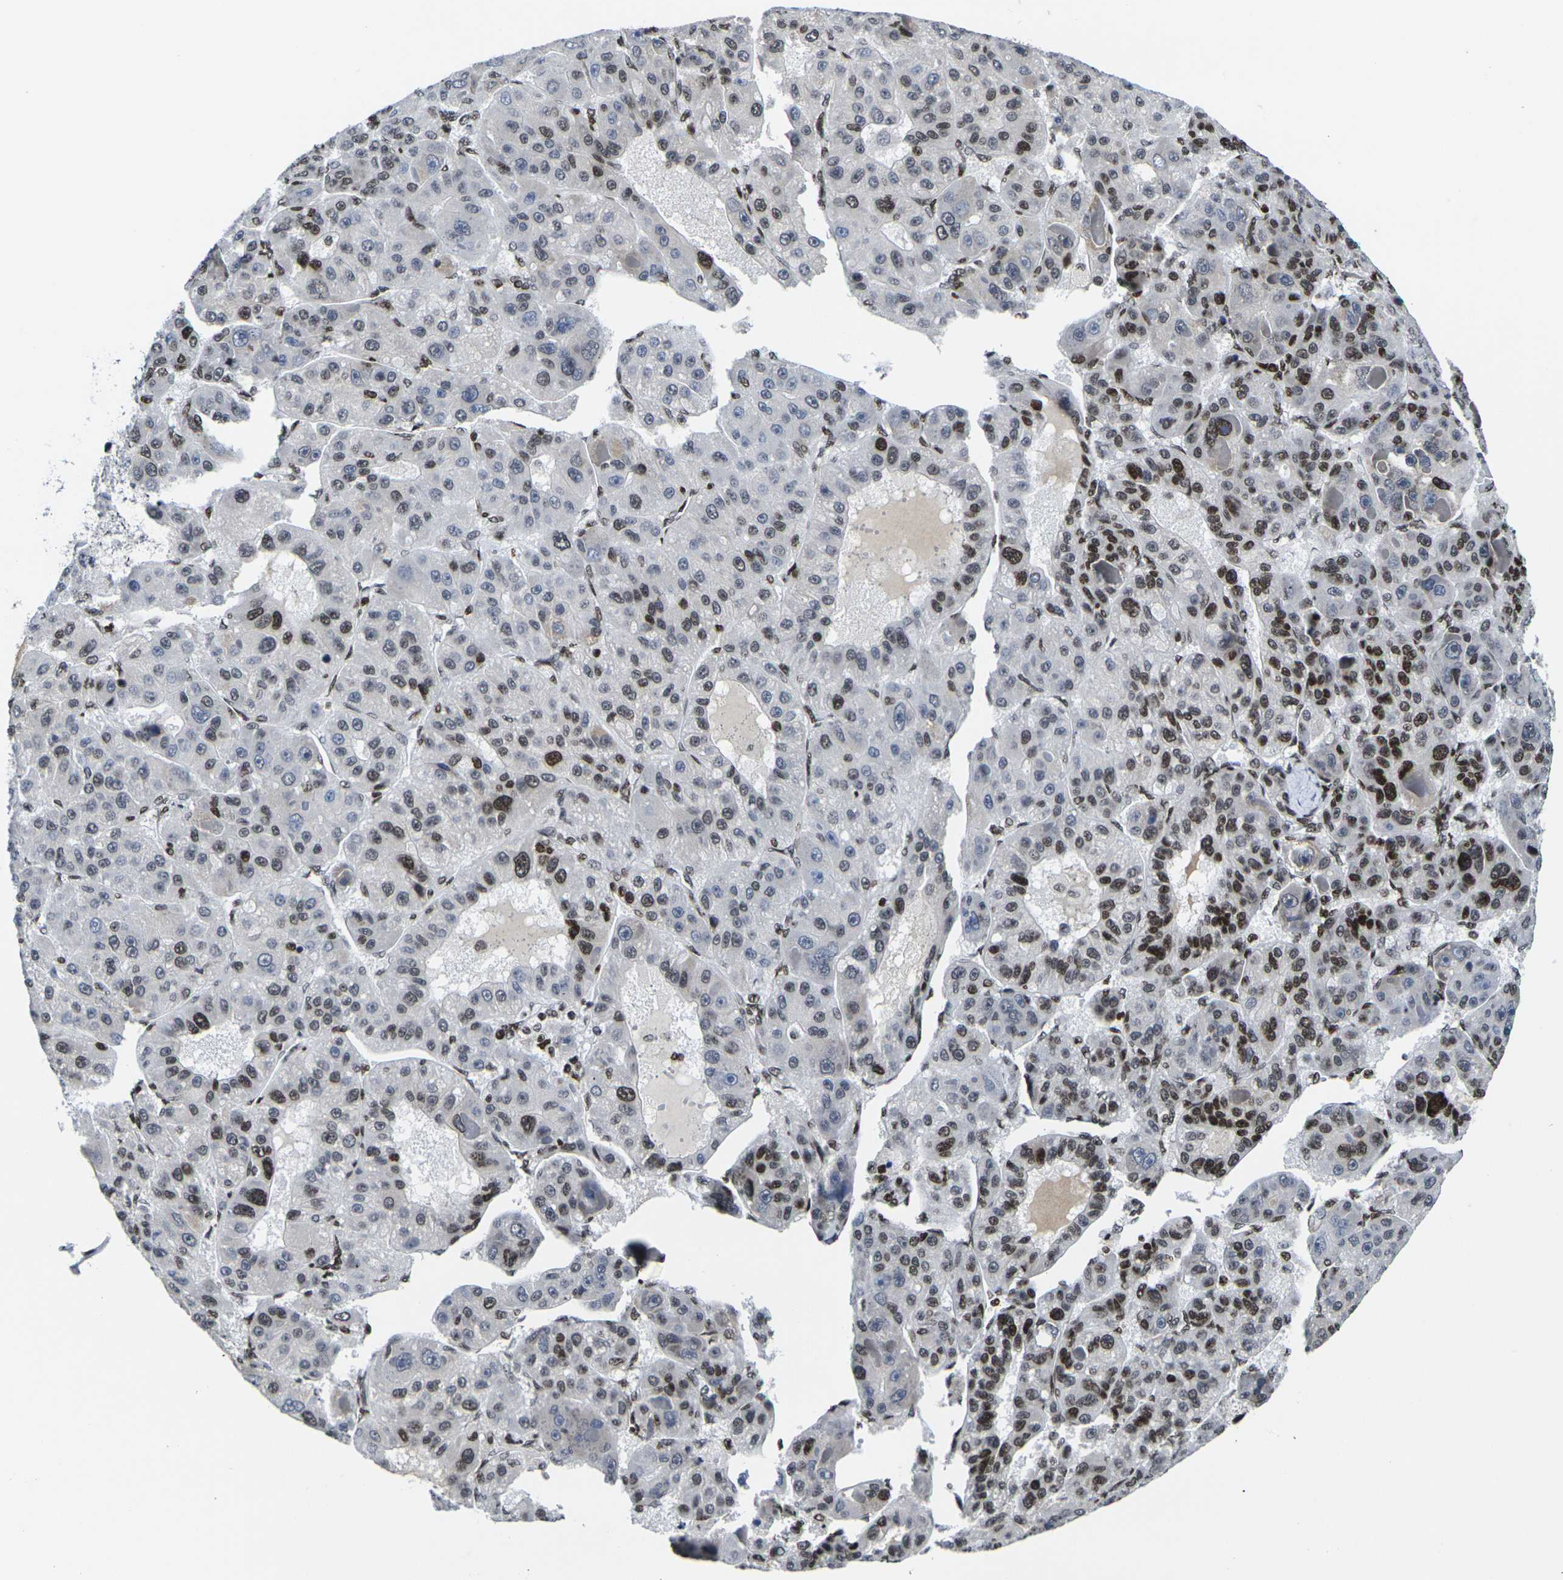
{"staining": {"intensity": "moderate", "quantity": "25%-75%", "location": "nuclear"}, "tissue": "liver cancer", "cell_type": "Tumor cells", "image_type": "cancer", "snomed": [{"axis": "morphology", "description": "Carcinoma, Hepatocellular, NOS"}, {"axis": "topography", "description": "Liver"}], "caption": "A high-resolution micrograph shows immunohistochemistry staining of liver cancer (hepatocellular carcinoma), which demonstrates moderate nuclear staining in about 25%-75% of tumor cells.", "gene": "H1-10", "patient": {"sex": "male", "age": 76}}